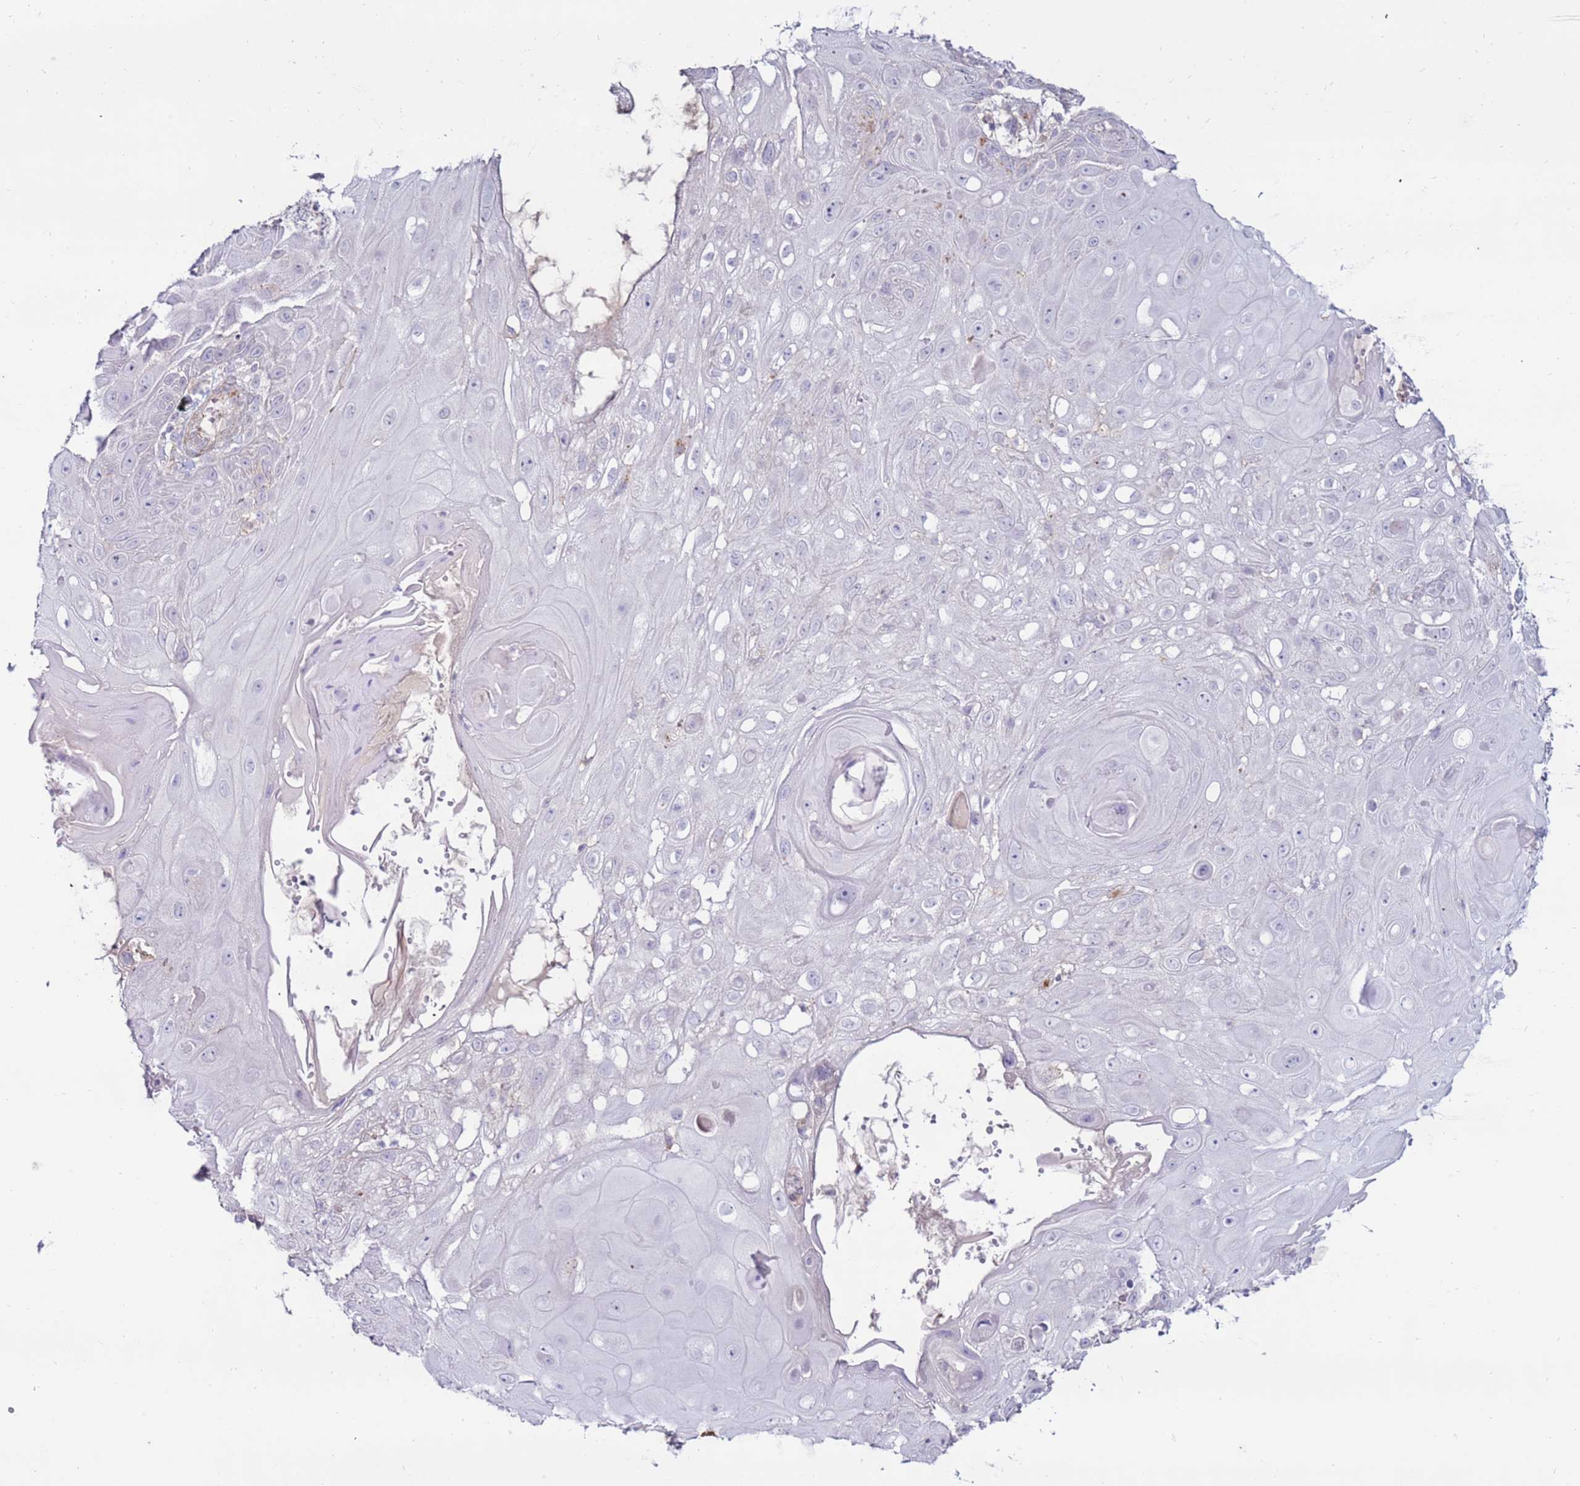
{"staining": {"intensity": "negative", "quantity": "none", "location": "none"}, "tissue": "skin cancer", "cell_type": "Tumor cells", "image_type": "cancer", "snomed": [{"axis": "morphology", "description": "Normal tissue, NOS"}, {"axis": "morphology", "description": "Squamous cell carcinoma, NOS"}, {"axis": "topography", "description": "Skin"}, {"axis": "topography", "description": "Cartilage tissue"}], "caption": "Immunohistochemistry micrograph of human skin squamous cell carcinoma stained for a protein (brown), which exhibits no staining in tumor cells.", "gene": "CLEC4M", "patient": {"sex": "female", "age": 79}}